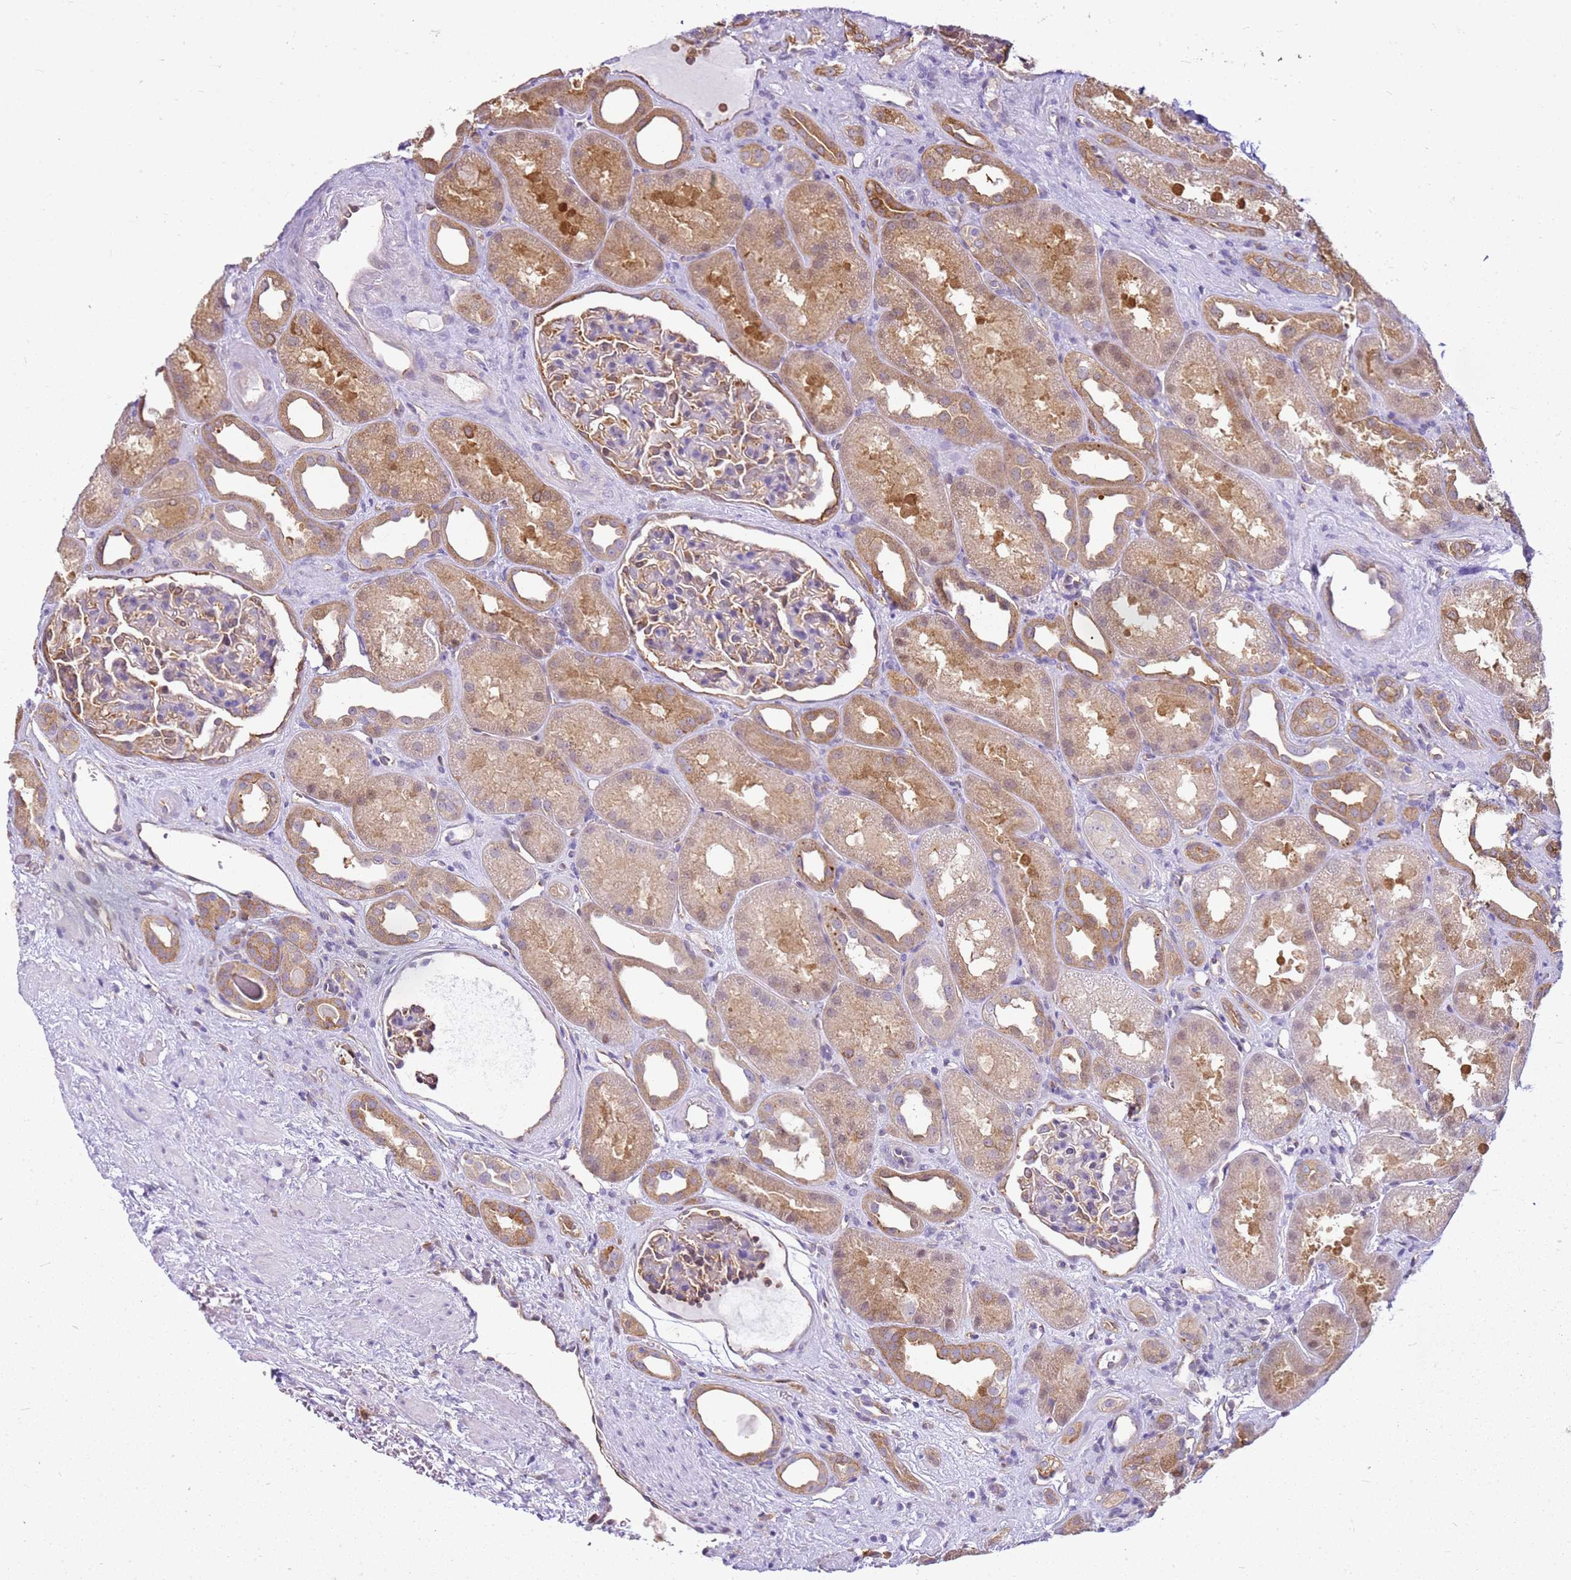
{"staining": {"intensity": "weak", "quantity": "<25%", "location": "cytoplasmic/membranous"}, "tissue": "kidney", "cell_type": "Cells in glomeruli", "image_type": "normal", "snomed": [{"axis": "morphology", "description": "Normal tissue, NOS"}, {"axis": "topography", "description": "Kidney"}], "caption": "Protein analysis of unremarkable kidney displays no significant staining in cells in glomeruli. Brightfield microscopy of IHC stained with DAB (brown) and hematoxylin (blue), captured at high magnification.", "gene": "YWHAE", "patient": {"sex": "male", "age": 61}}